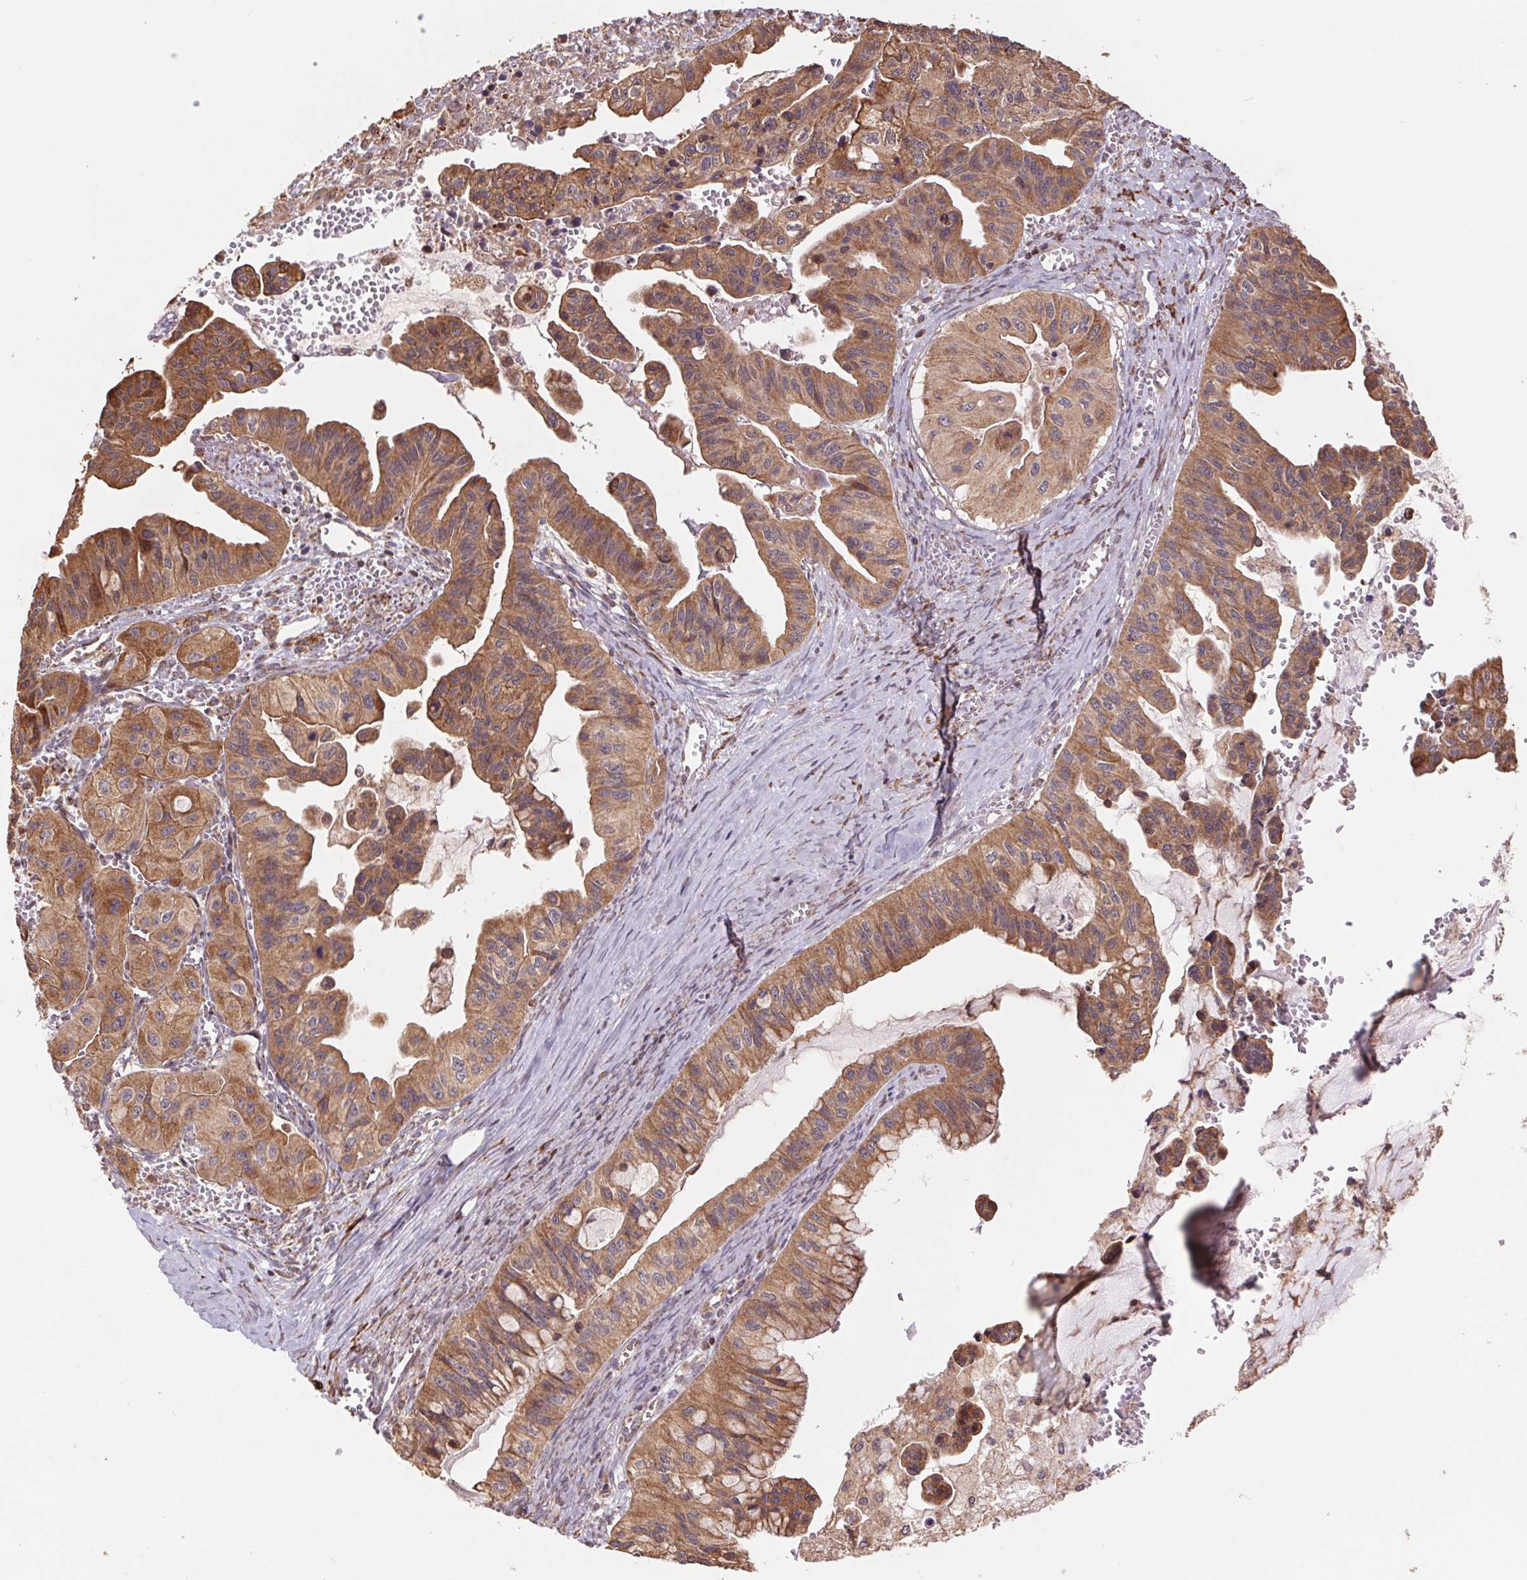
{"staining": {"intensity": "moderate", "quantity": ">75%", "location": "cytoplasmic/membranous"}, "tissue": "ovarian cancer", "cell_type": "Tumor cells", "image_type": "cancer", "snomed": [{"axis": "morphology", "description": "Cystadenocarcinoma, mucinous, NOS"}, {"axis": "topography", "description": "Ovary"}], "caption": "There is medium levels of moderate cytoplasmic/membranous staining in tumor cells of mucinous cystadenocarcinoma (ovarian), as demonstrated by immunohistochemical staining (brown color).", "gene": "PDHA1", "patient": {"sex": "female", "age": 72}}